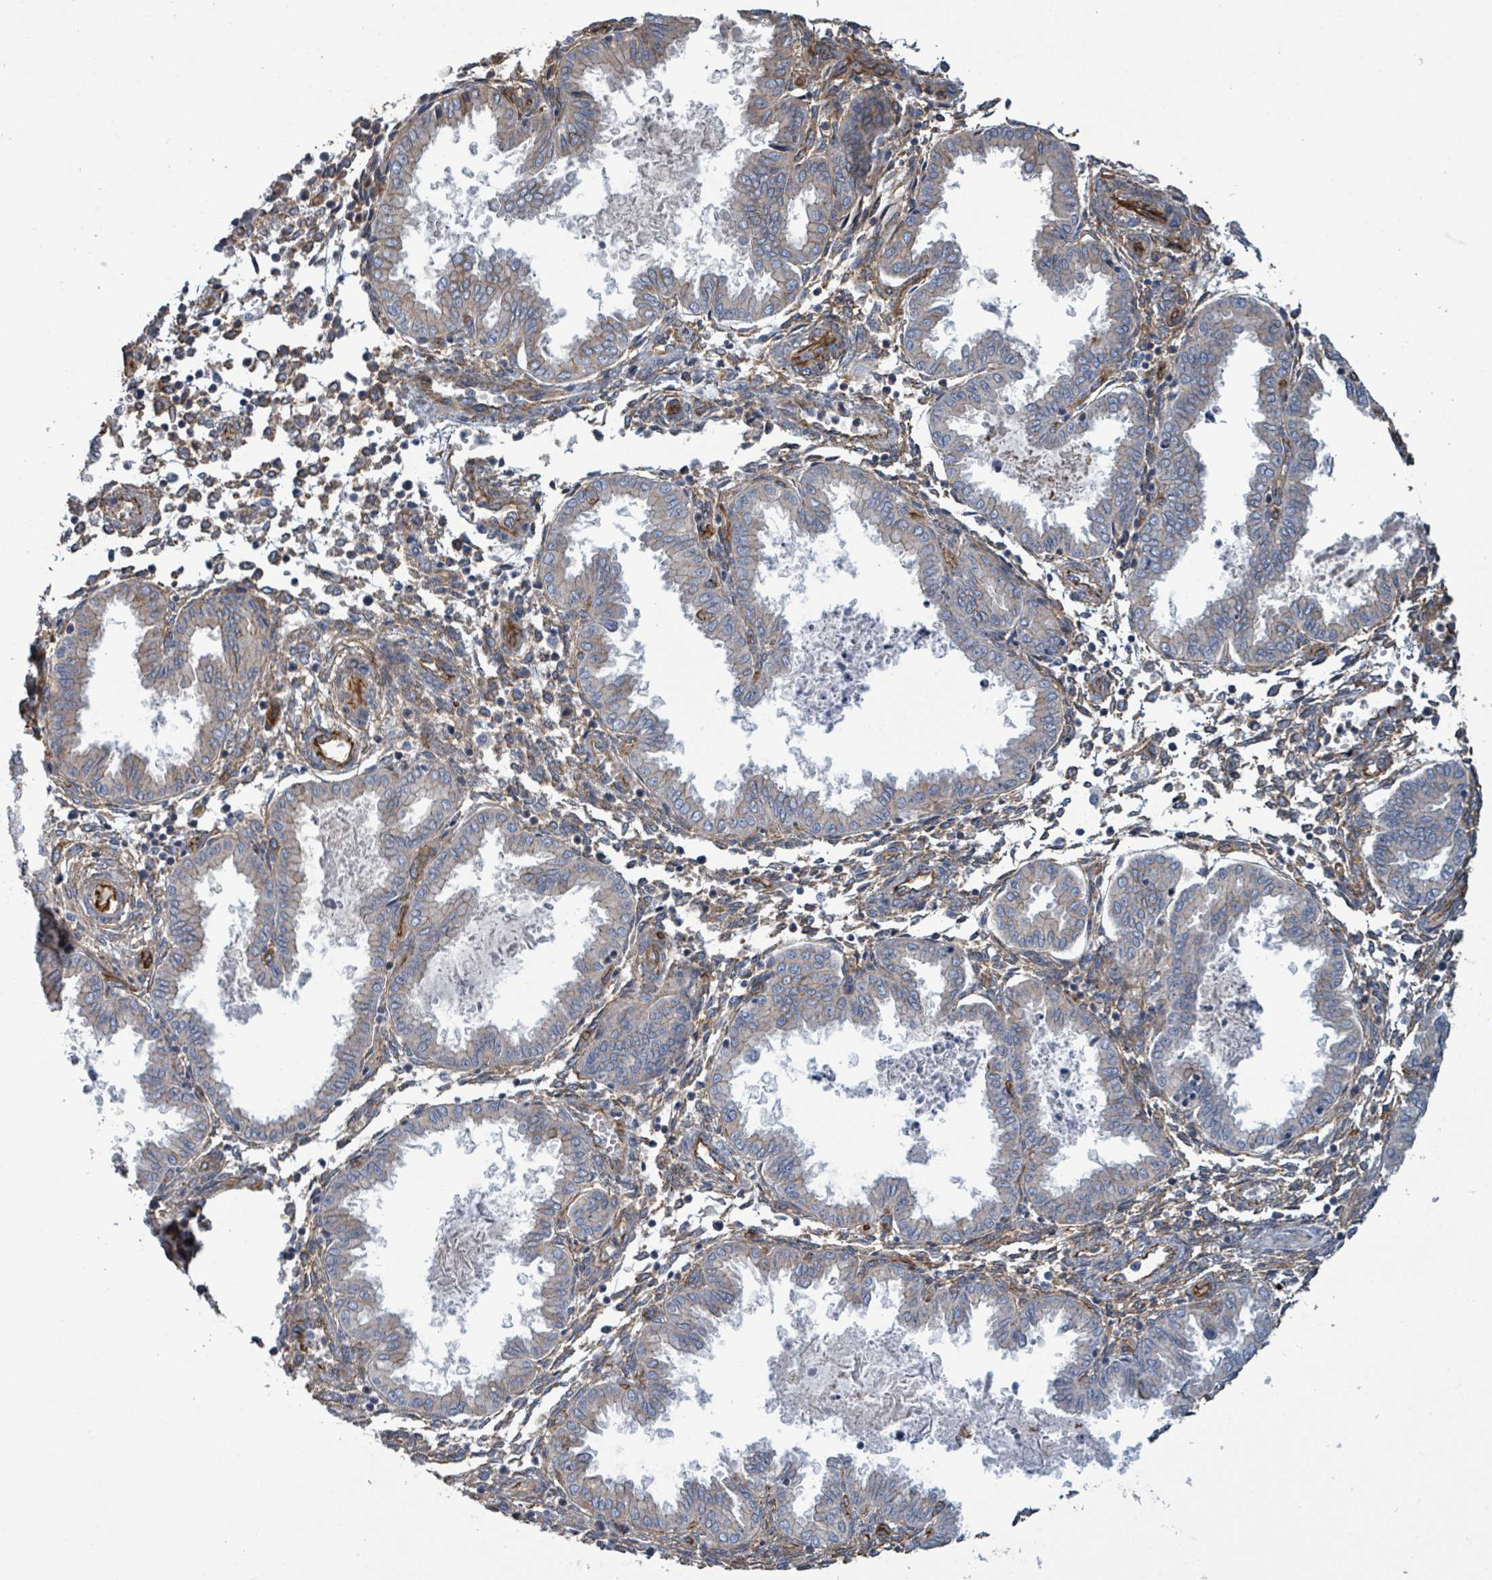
{"staining": {"intensity": "weak", "quantity": "25%-75%", "location": "cytoplasmic/membranous"}, "tissue": "endometrium", "cell_type": "Cells in endometrial stroma", "image_type": "normal", "snomed": [{"axis": "morphology", "description": "Normal tissue, NOS"}, {"axis": "topography", "description": "Endometrium"}], "caption": "High-magnification brightfield microscopy of benign endometrium stained with DAB (brown) and counterstained with hematoxylin (blue). cells in endometrial stroma exhibit weak cytoplasmic/membranous staining is identified in about25%-75% of cells. Nuclei are stained in blue.", "gene": "LDOC1", "patient": {"sex": "female", "age": 33}}